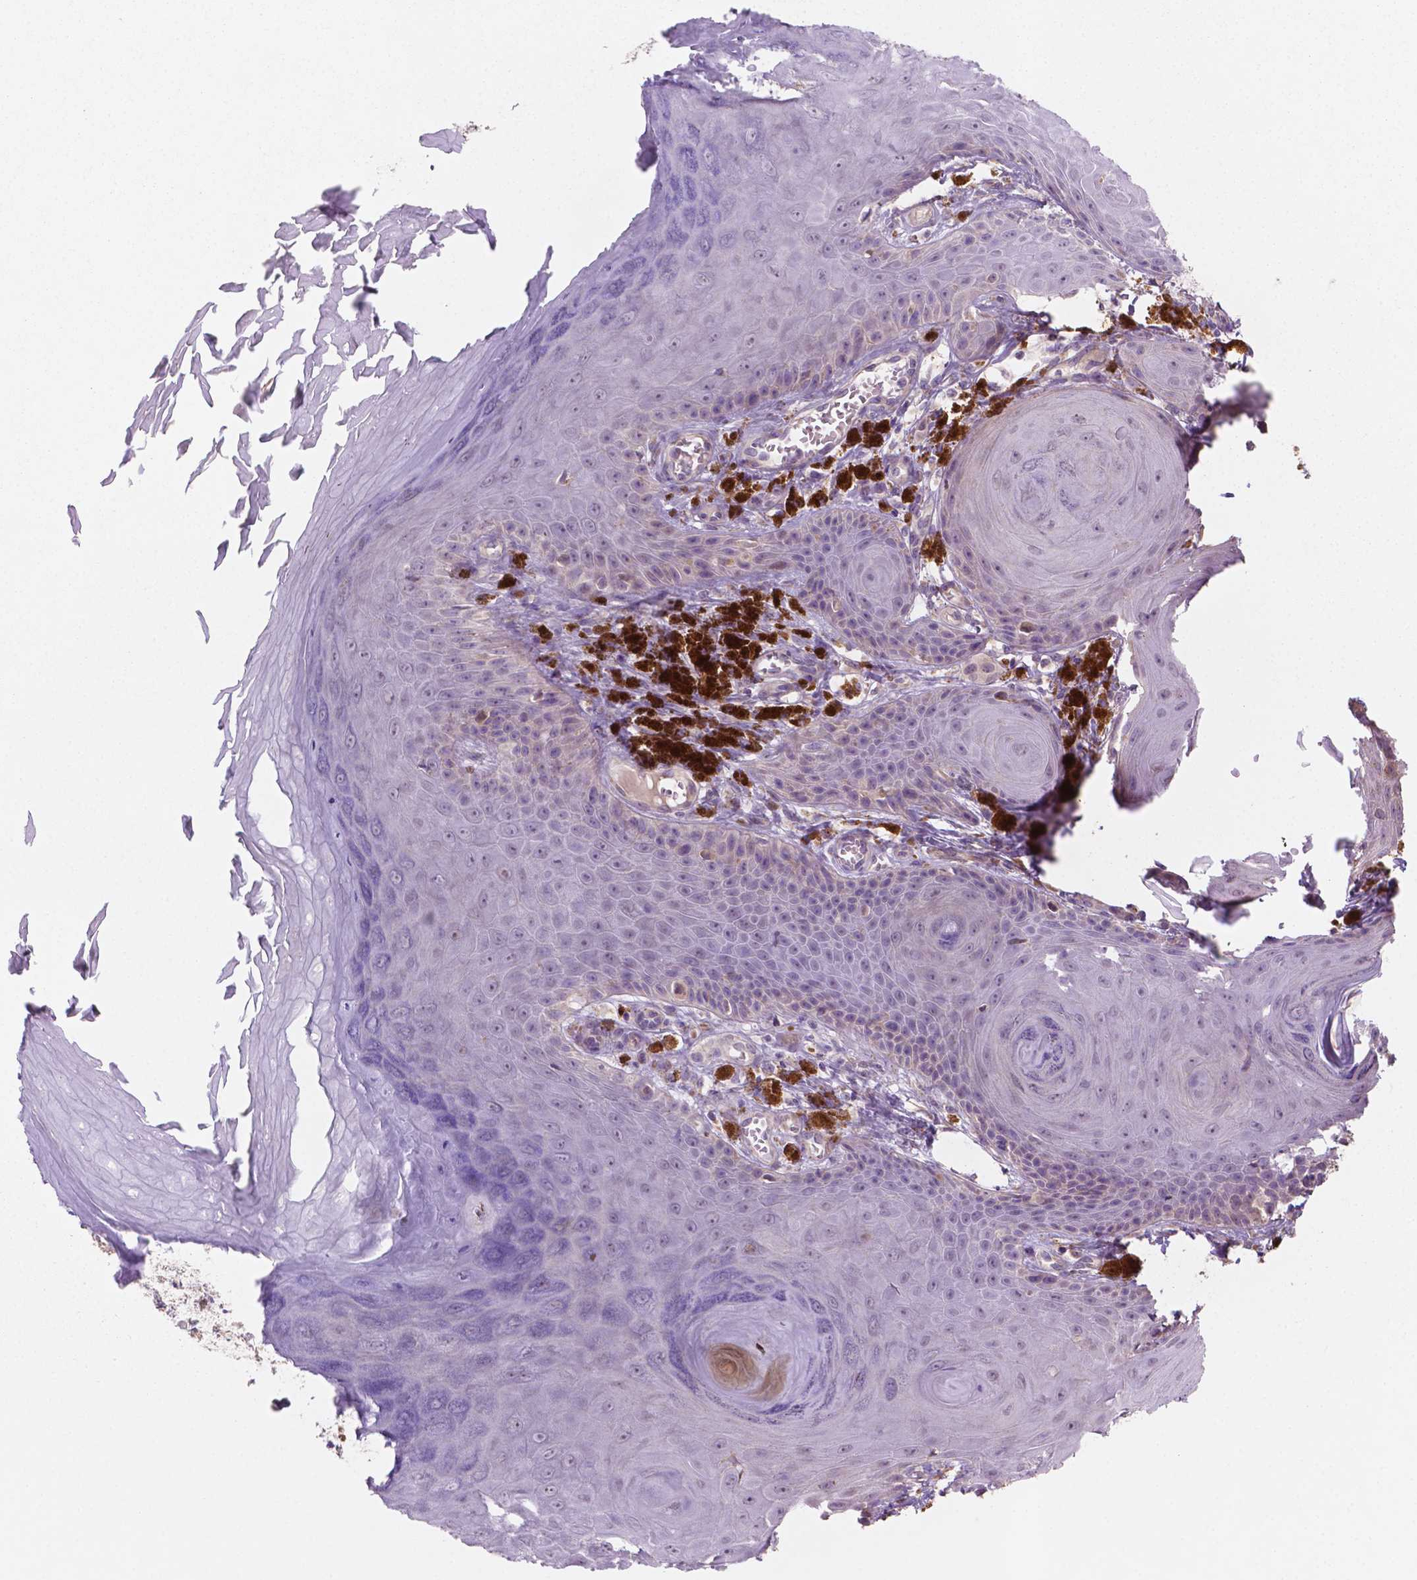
{"staining": {"intensity": "negative", "quantity": "none", "location": "none"}, "tissue": "melanoma", "cell_type": "Tumor cells", "image_type": "cancer", "snomed": [{"axis": "morphology", "description": "Malignant melanoma, NOS"}, {"axis": "topography", "description": "Skin"}], "caption": "The image demonstrates no significant staining in tumor cells of malignant melanoma.", "gene": "LRP1B", "patient": {"sex": "female", "age": 80}}